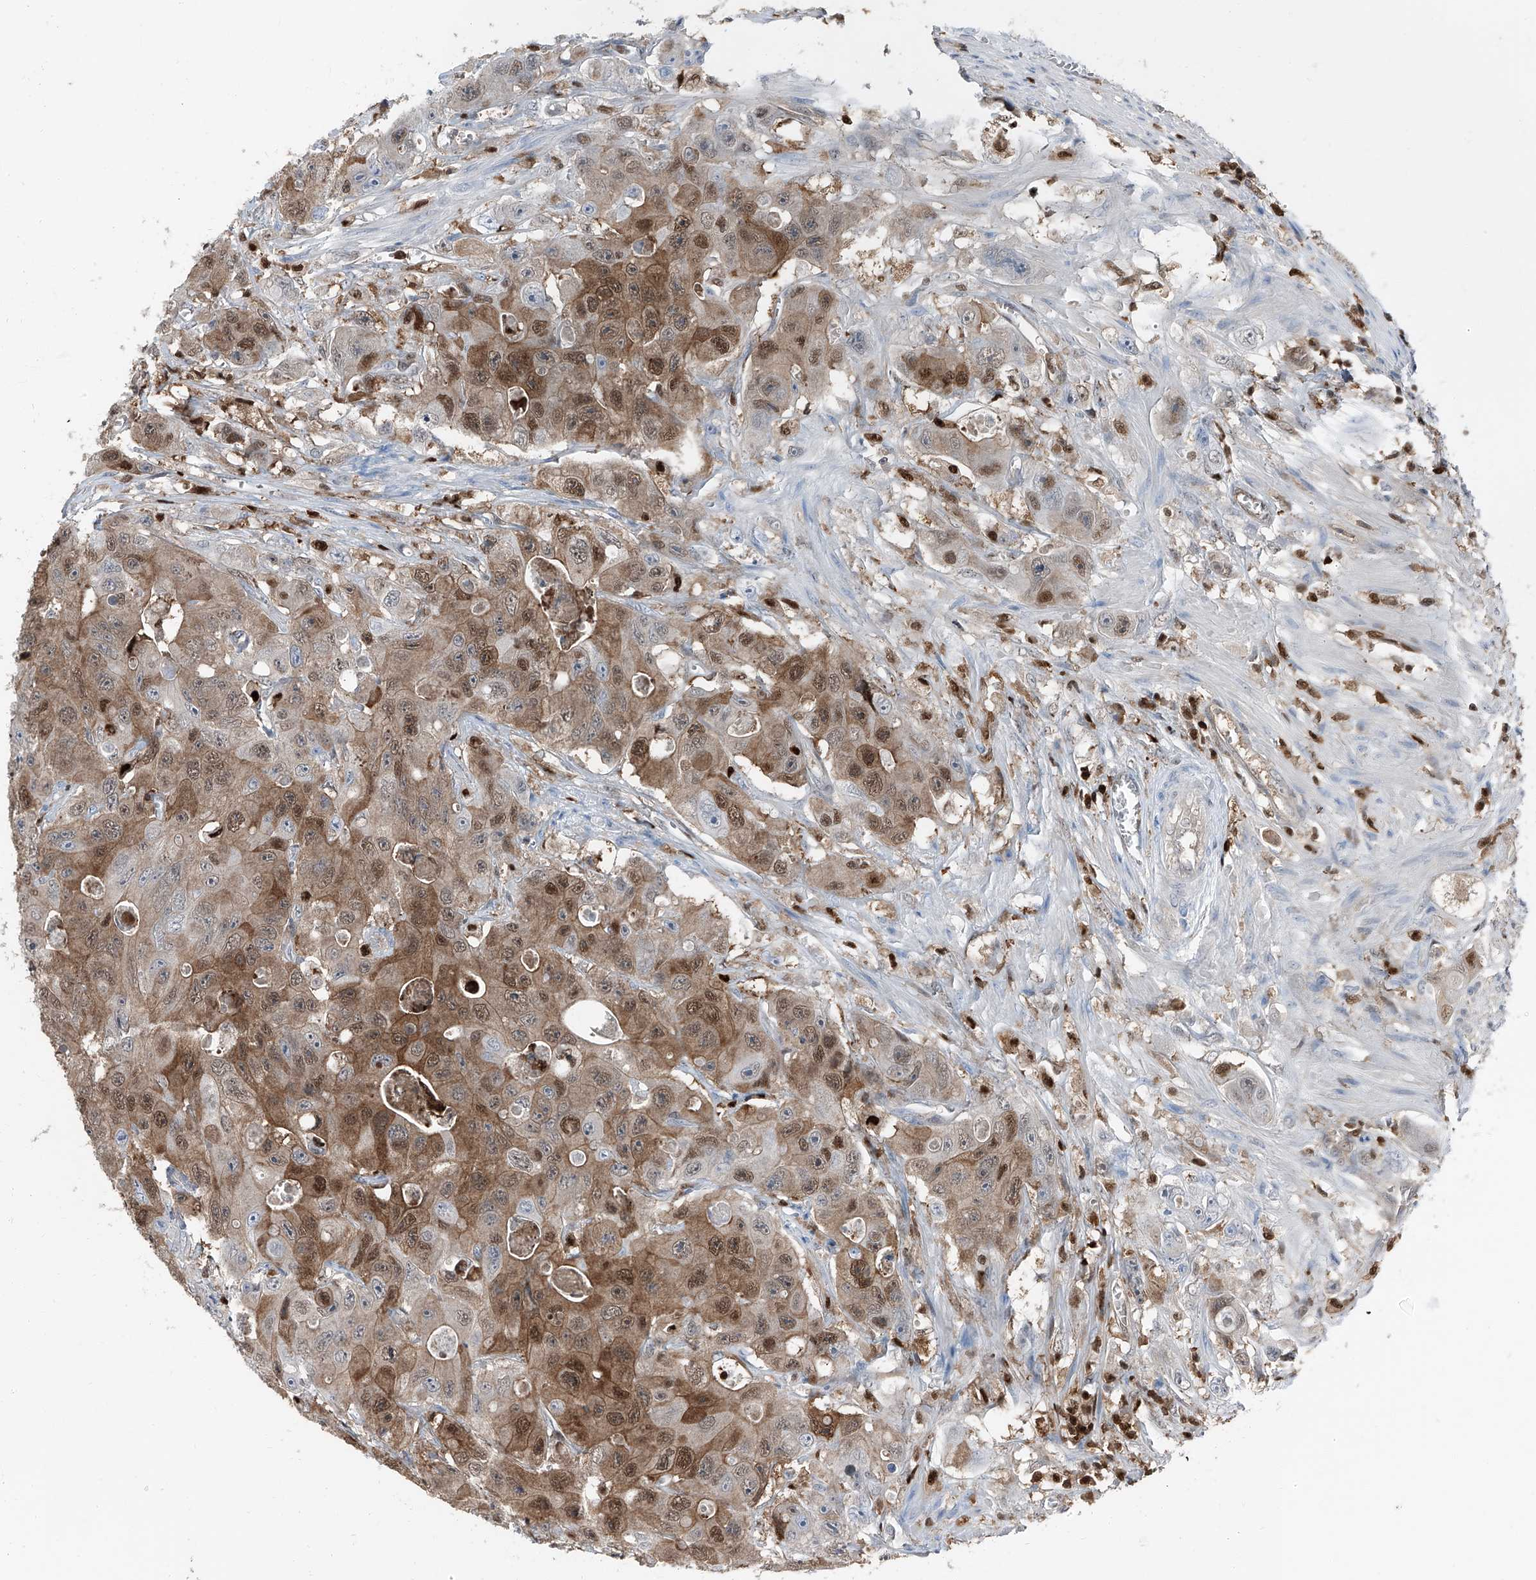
{"staining": {"intensity": "moderate", "quantity": "25%-75%", "location": "cytoplasmic/membranous,nuclear"}, "tissue": "colorectal cancer", "cell_type": "Tumor cells", "image_type": "cancer", "snomed": [{"axis": "morphology", "description": "Adenocarcinoma, NOS"}, {"axis": "topography", "description": "Colon"}], "caption": "Immunohistochemical staining of adenocarcinoma (colorectal) exhibits medium levels of moderate cytoplasmic/membranous and nuclear expression in about 25%-75% of tumor cells.", "gene": "PSMB10", "patient": {"sex": "female", "age": 46}}